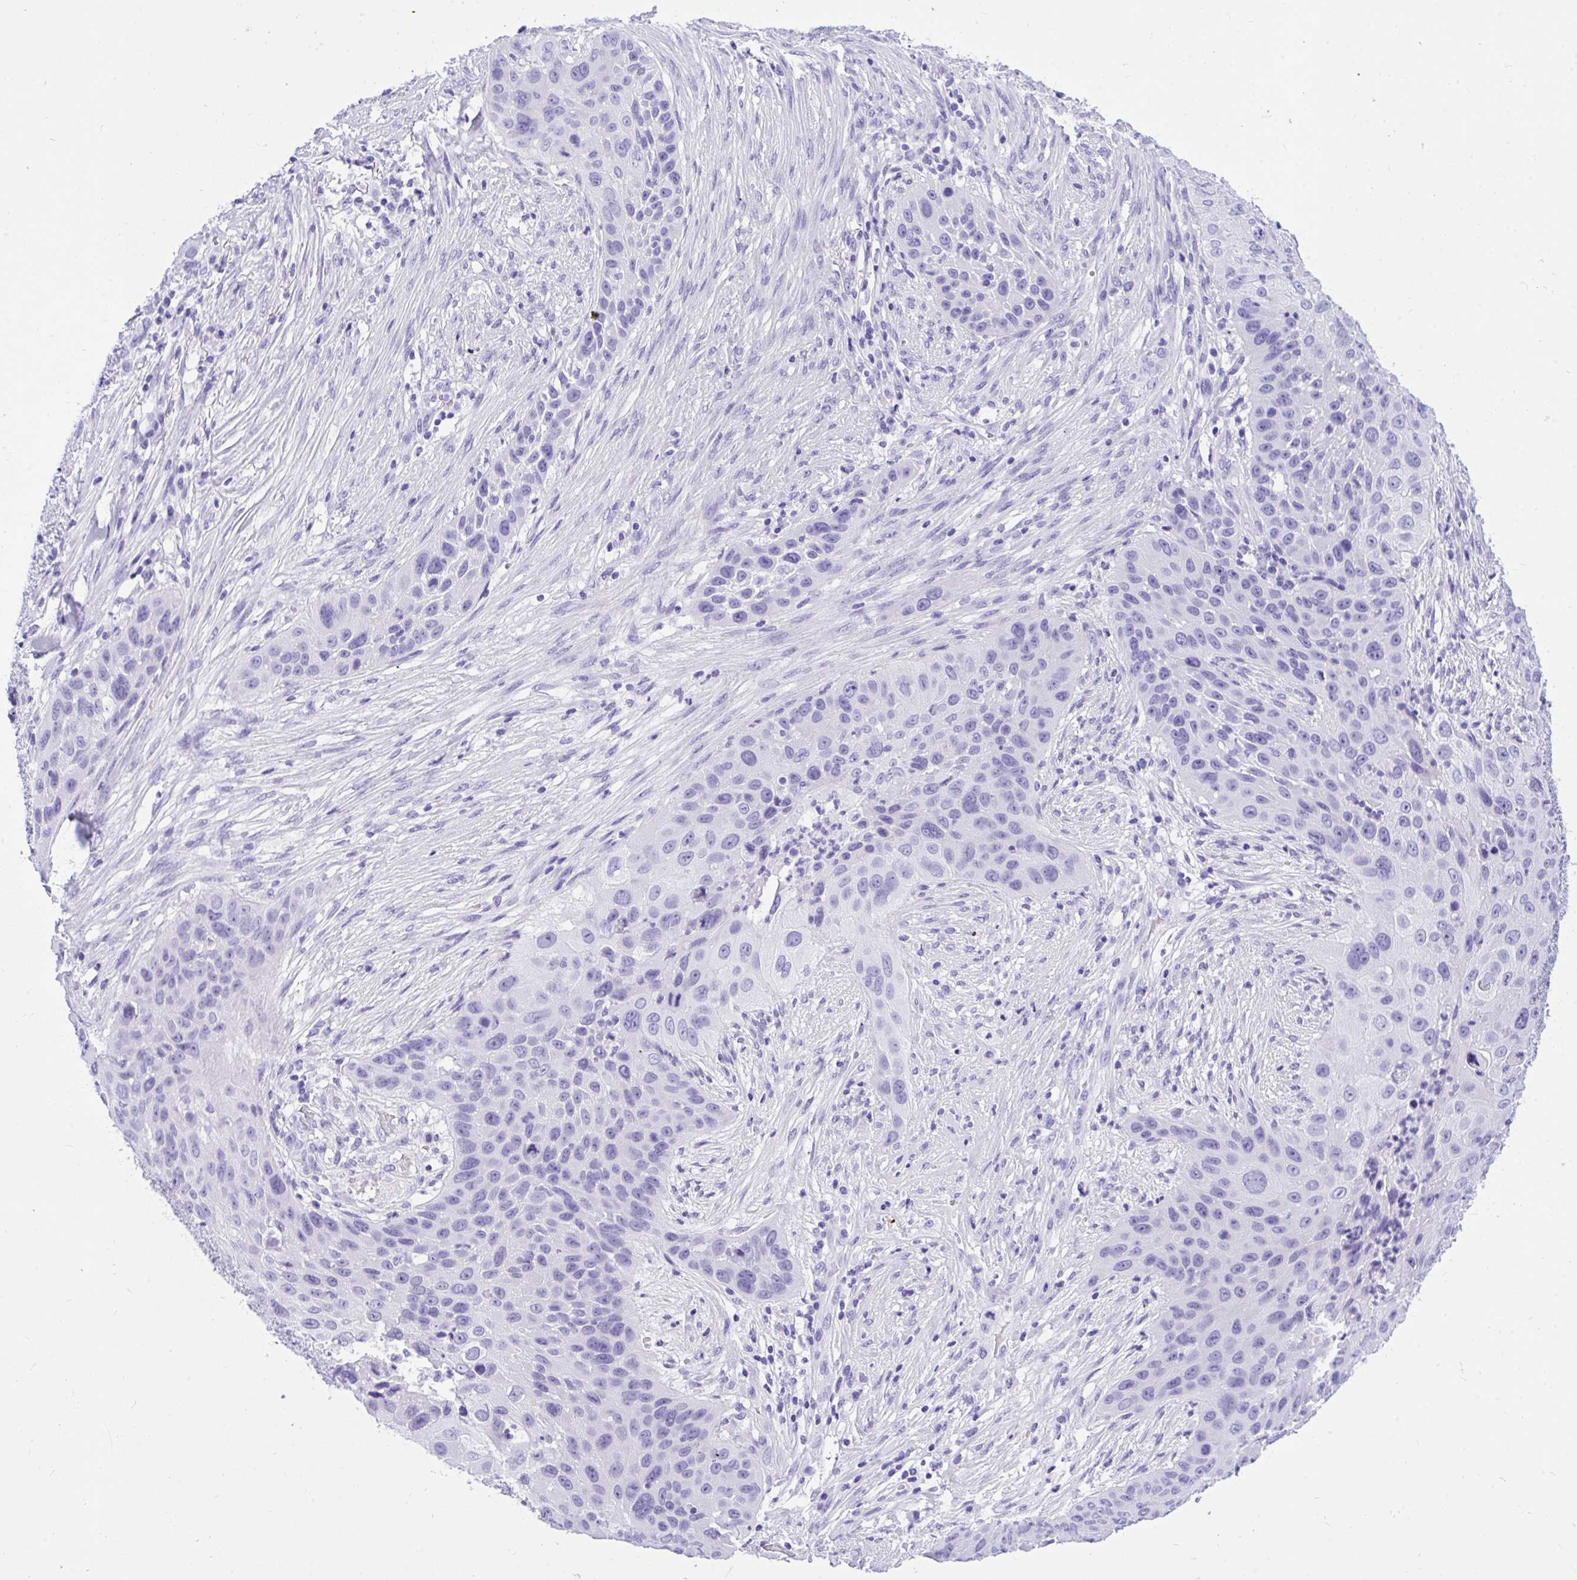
{"staining": {"intensity": "negative", "quantity": "none", "location": "none"}, "tissue": "lung cancer", "cell_type": "Tumor cells", "image_type": "cancer", "snomed": [{"axis": "morphology", "description": "Squamous cell carcinoma, NOS"}, {"axis": "topography", "description": "Lung"}], "caption": "A high-resolution histopathology image shows immunohistochemistry staining of lung cancer (squamous cell carcinoma), which shows no significant positivity in tumor cells. (DAB (3,3'-diaminobenzidine) IHC, high magnification).", "gene": "TLN2", "patient": {"sex": "male", "age": 63}}